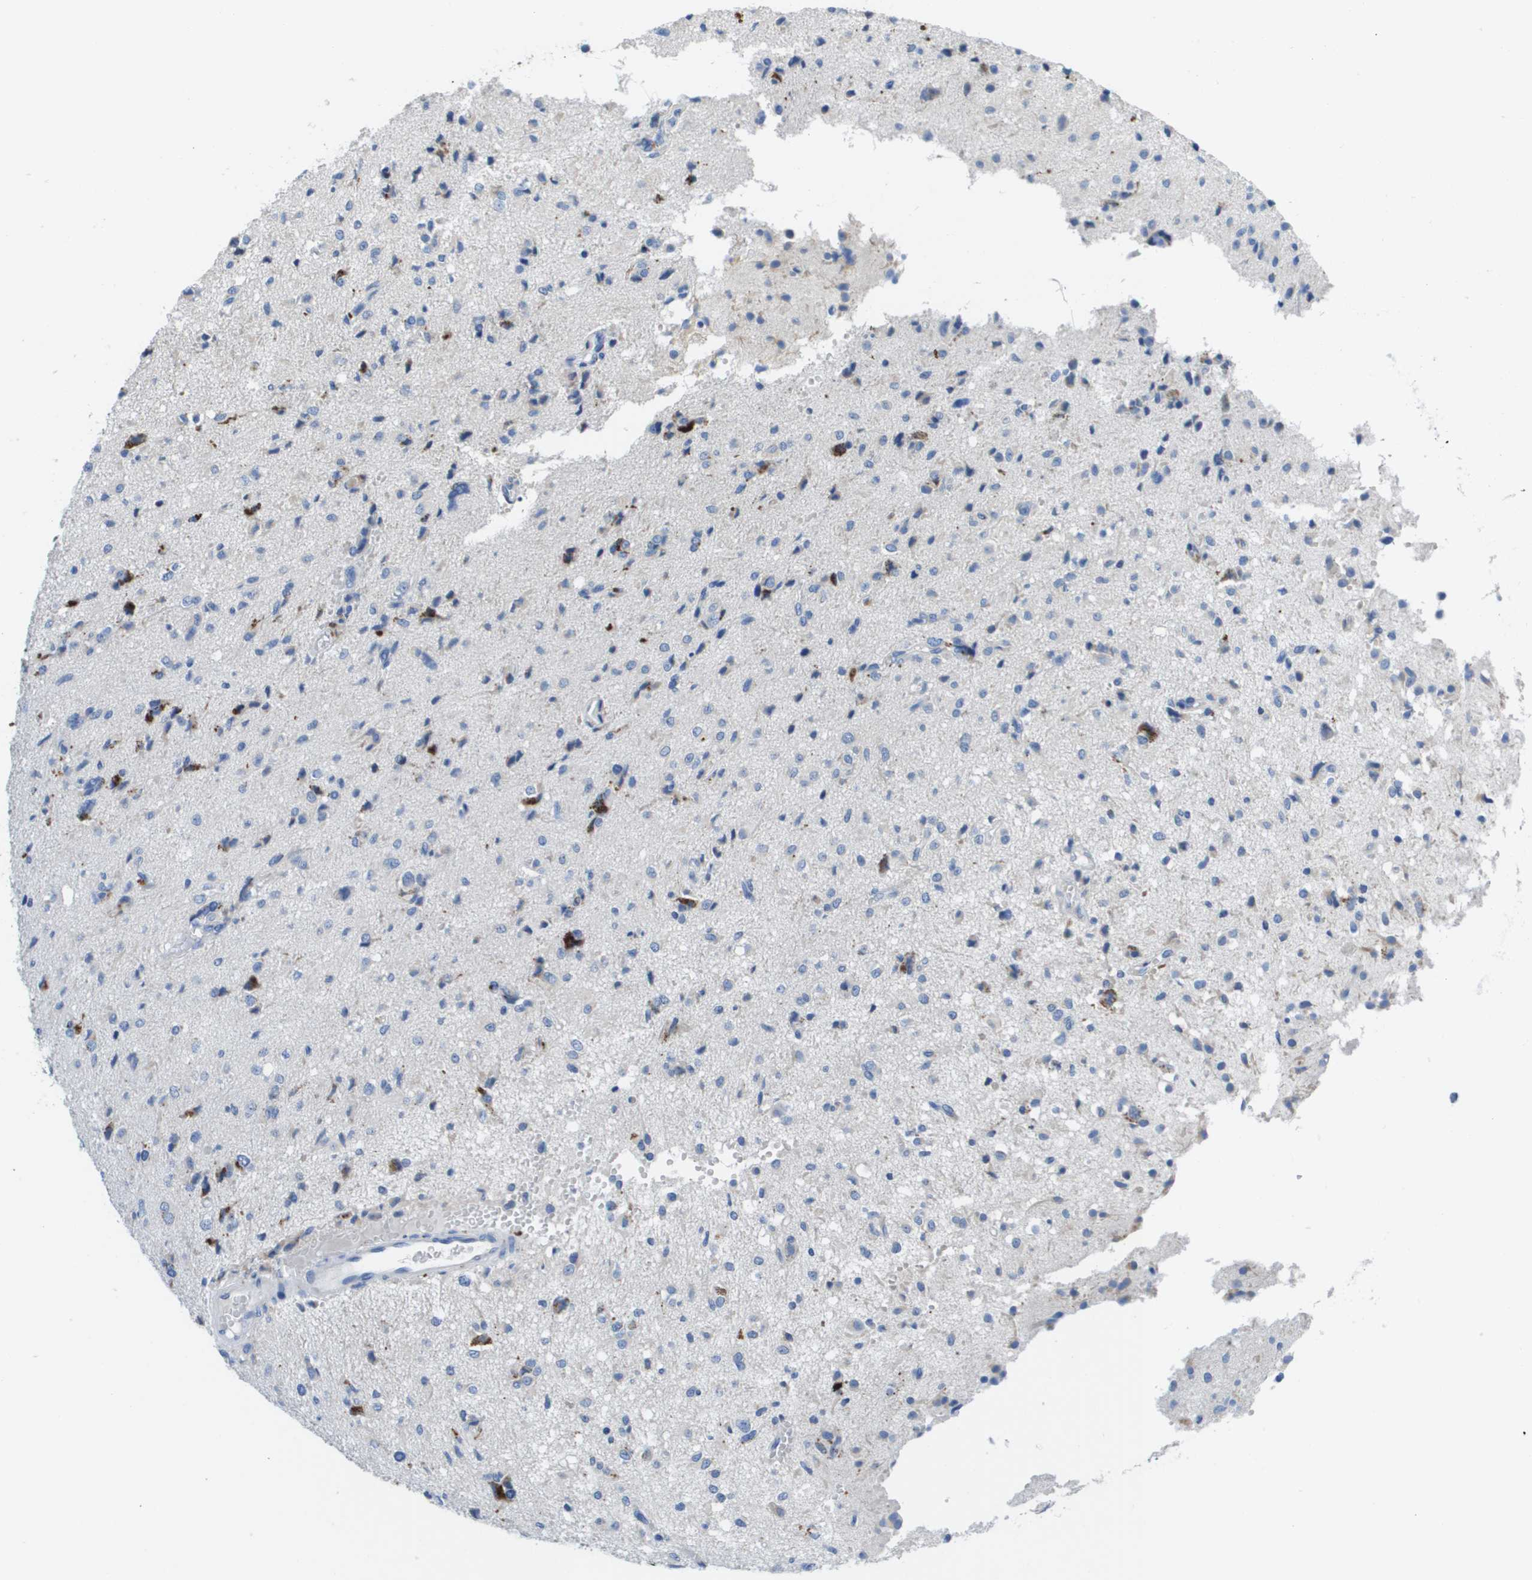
{"staining": {"intensity": "negative", "quantity": "none", "location": "none"}, "tissue": "glioma", "cell_type": "Tumor cells", "image_type": "cancer", "snomed": [{"axis": "morphology", "description": "Glioma, malignant, High grade"}, {"axis": "topography", "description": "Brain"}], "caption": "This is an IHC micrograph of glioma. There is no positivity in tumor cells.", "gene": "MS4A1", "patient": {"sex": "female", "age": 59}}